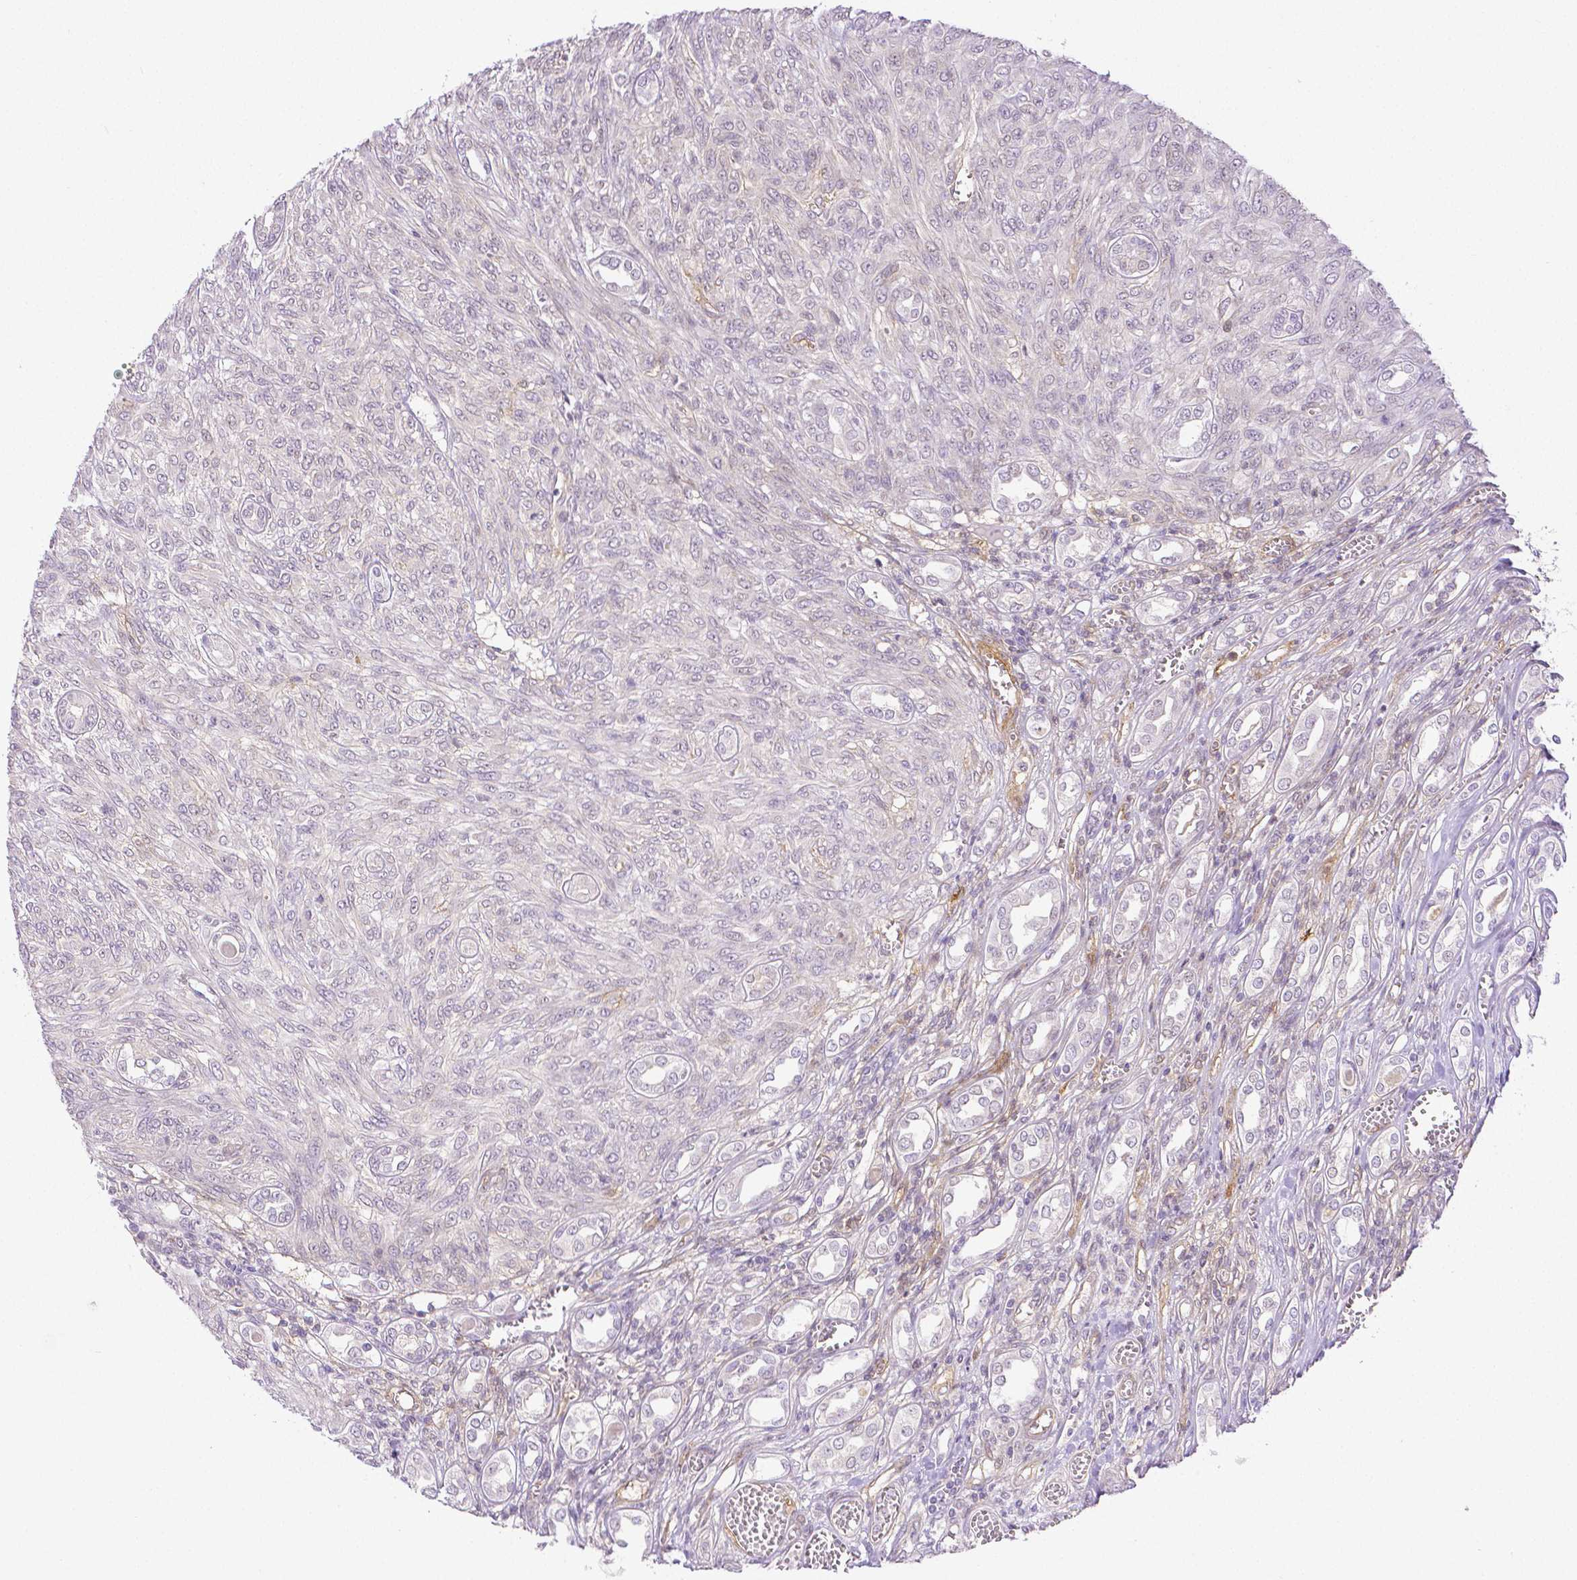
{"staining": {"intensity": "negative", "quantity": "none", "location": "none"}, "tissue": "renal cancer", "cell_type": "Tumor cells", "image_type": "cancer", "snomed": [{"axis": "morphology", "description": "Adenocarcinoma, NOS"}, {"axis": "topography", "description": "Kidney"}], "caption": "High power microscopy micrograph of an immunohistochemistry image of adenocarcinoma (renal), revealing no significant staining in tumor cells.", "gene": "THY1", "patient": {"sex": "male", "age": 58}}